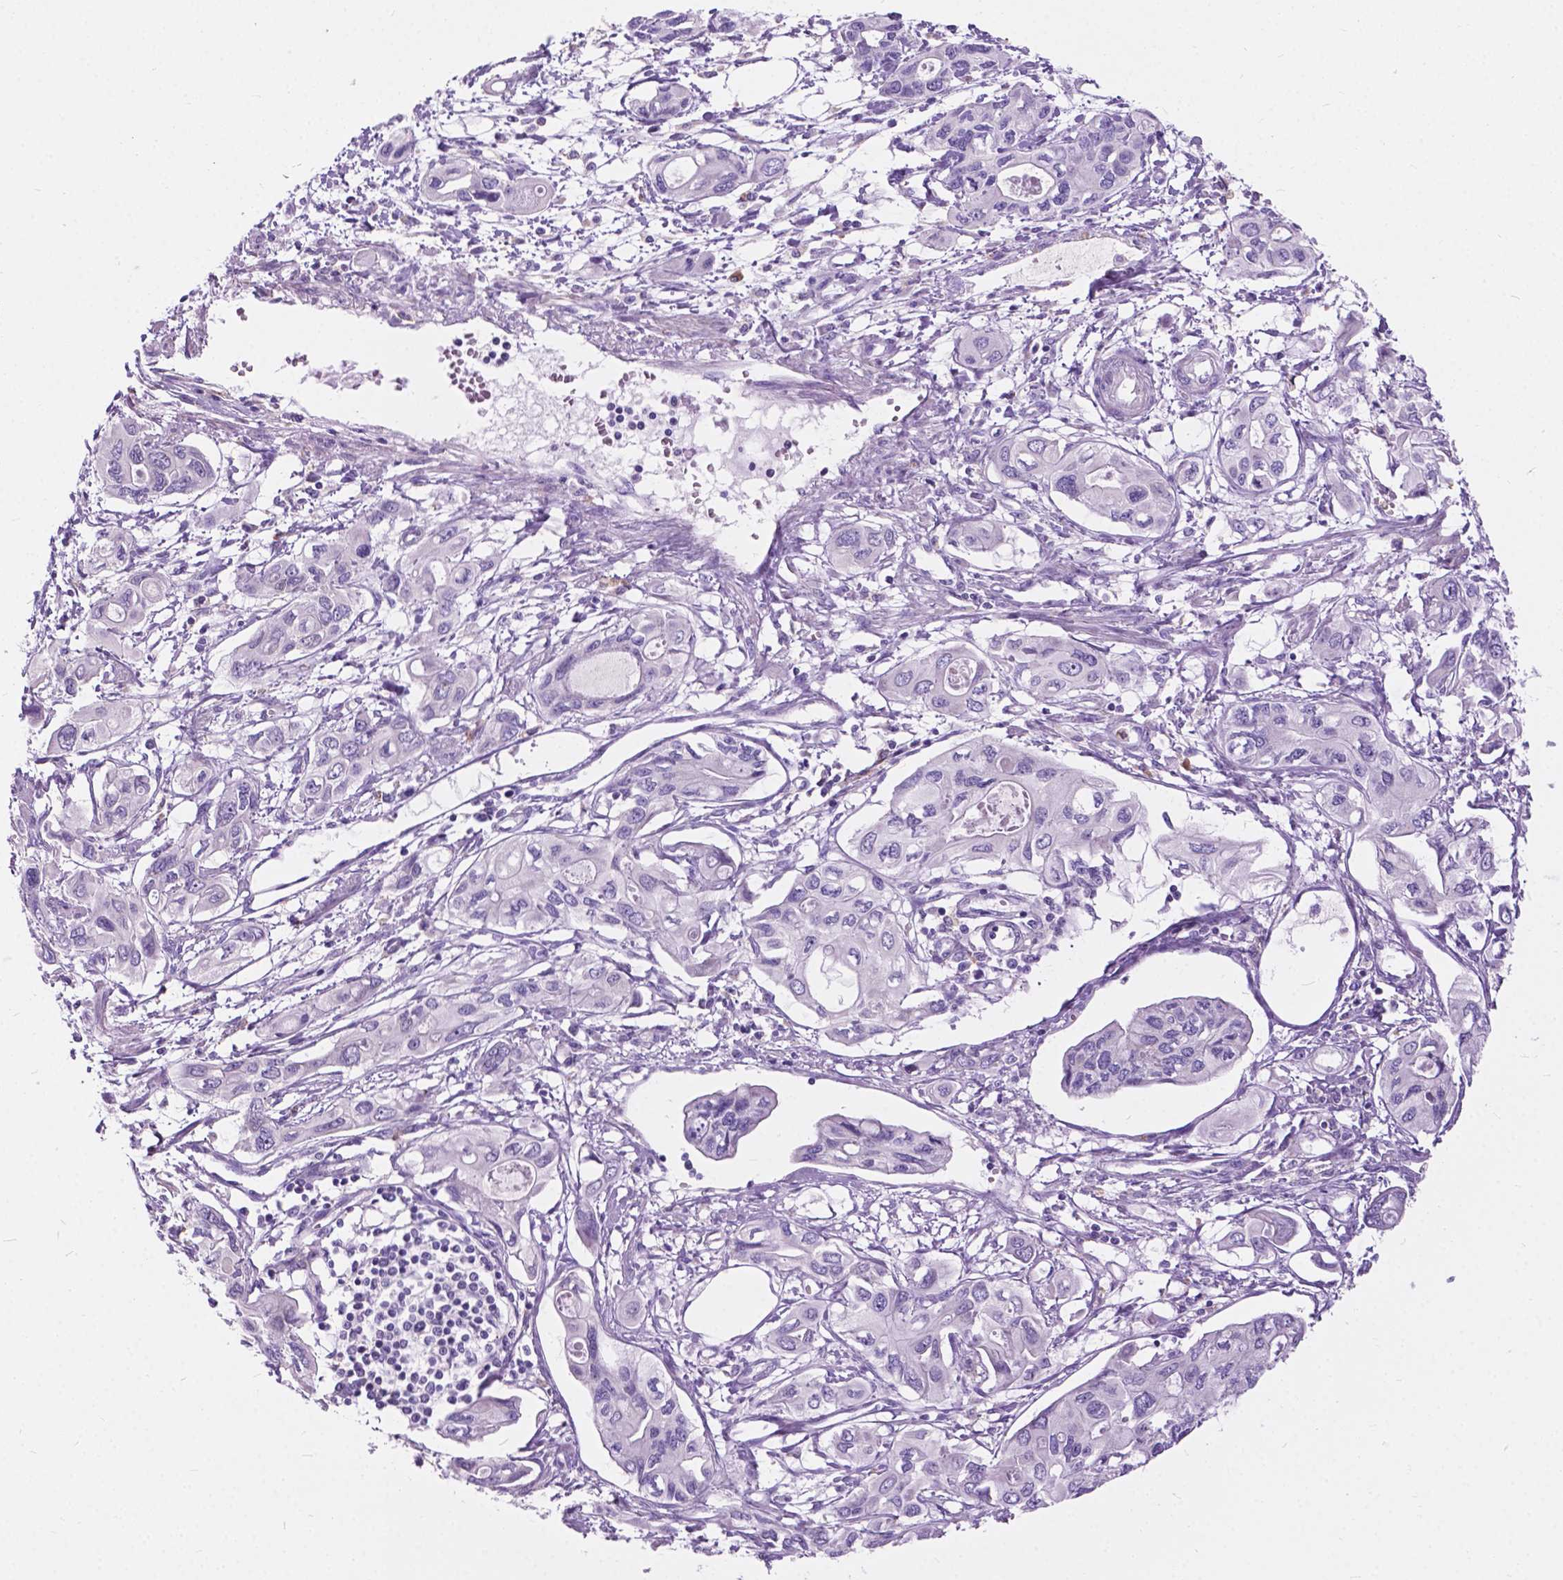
{"staining": {"intensity": "negative", "quantity": "none", "location": "none"}, "tissue": "pancreatic cancer", "cell_type": "Tumor cells", "image_type": "cancer", "snomed": [{"axis": "morphology", "description": "Adenocarcinoma, NOS"}, {"axis": "topography", "description": "Pancreas"}], "caption": "Immunohistochemistry (IHC) photomicrograph of human pancreatic cancer stained for a protein (brown), which reveals no expression in tumor cells.", "gene": "PRR35", "patient": {"sex": "male", "age": 60}}